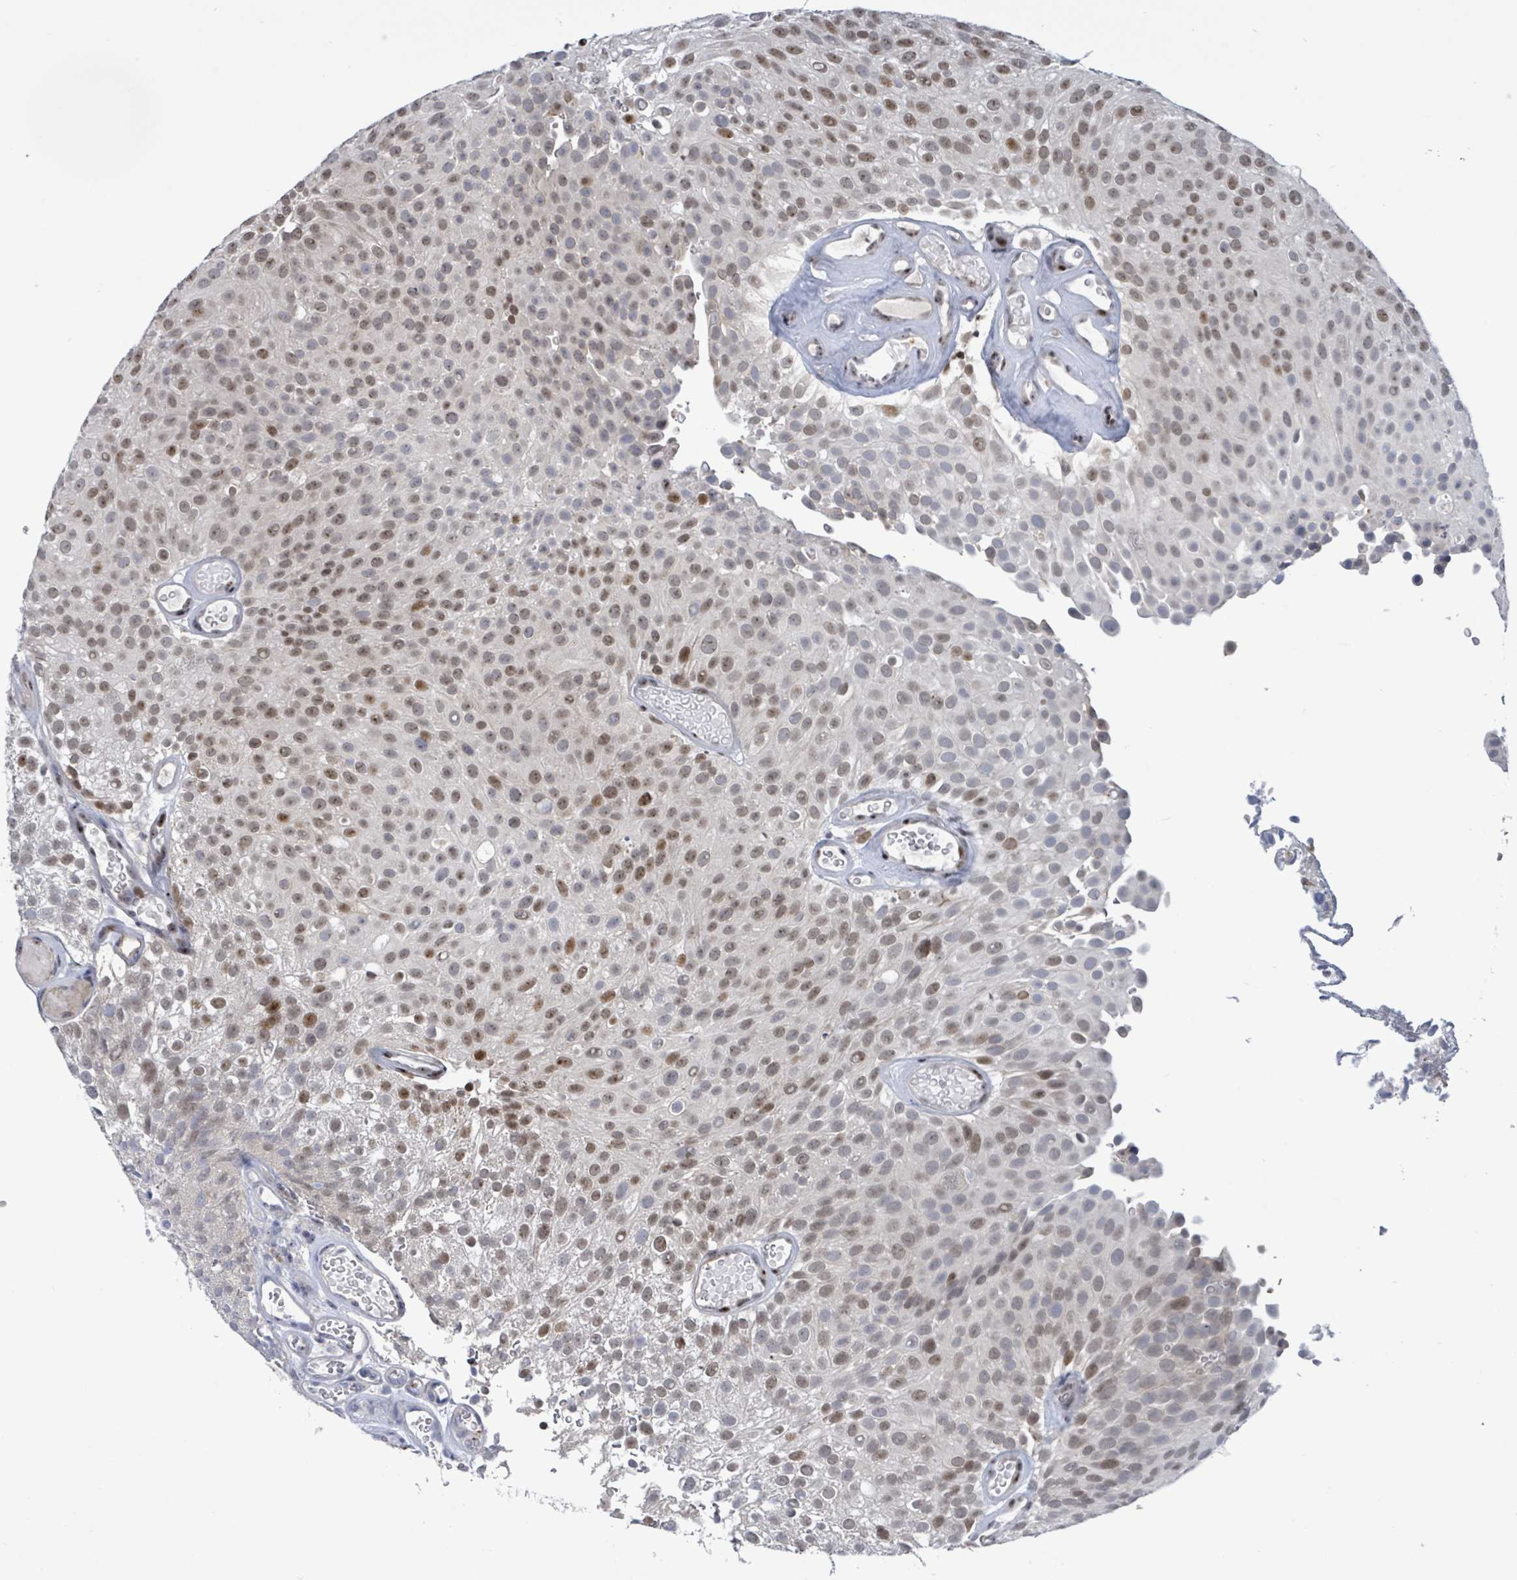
{"staining": {"intensity": "moderate", "quantity": ">75%", "location": "nuclear"}, "tissue": "urothelial cancer", "cell_type": "Tumor cells", "image_type": "cancer", "snomed": [{"axis": "morphology", "description": "Urothelial carcinoma, Low grade"}, {"axis": "topography", "description": "Urinary bladder"}], "caption": "This histopathology image exhibits urothelial carcinoma (low-grade) stained with immunohistochemistry (IHC) to label a protein in brown. The nuclear of tumor cells show moderate positivity for the protein. Nuclei are counter-stained blue.", "gene": "RRN3", "patient": {"sex": "male", "age": 78}}